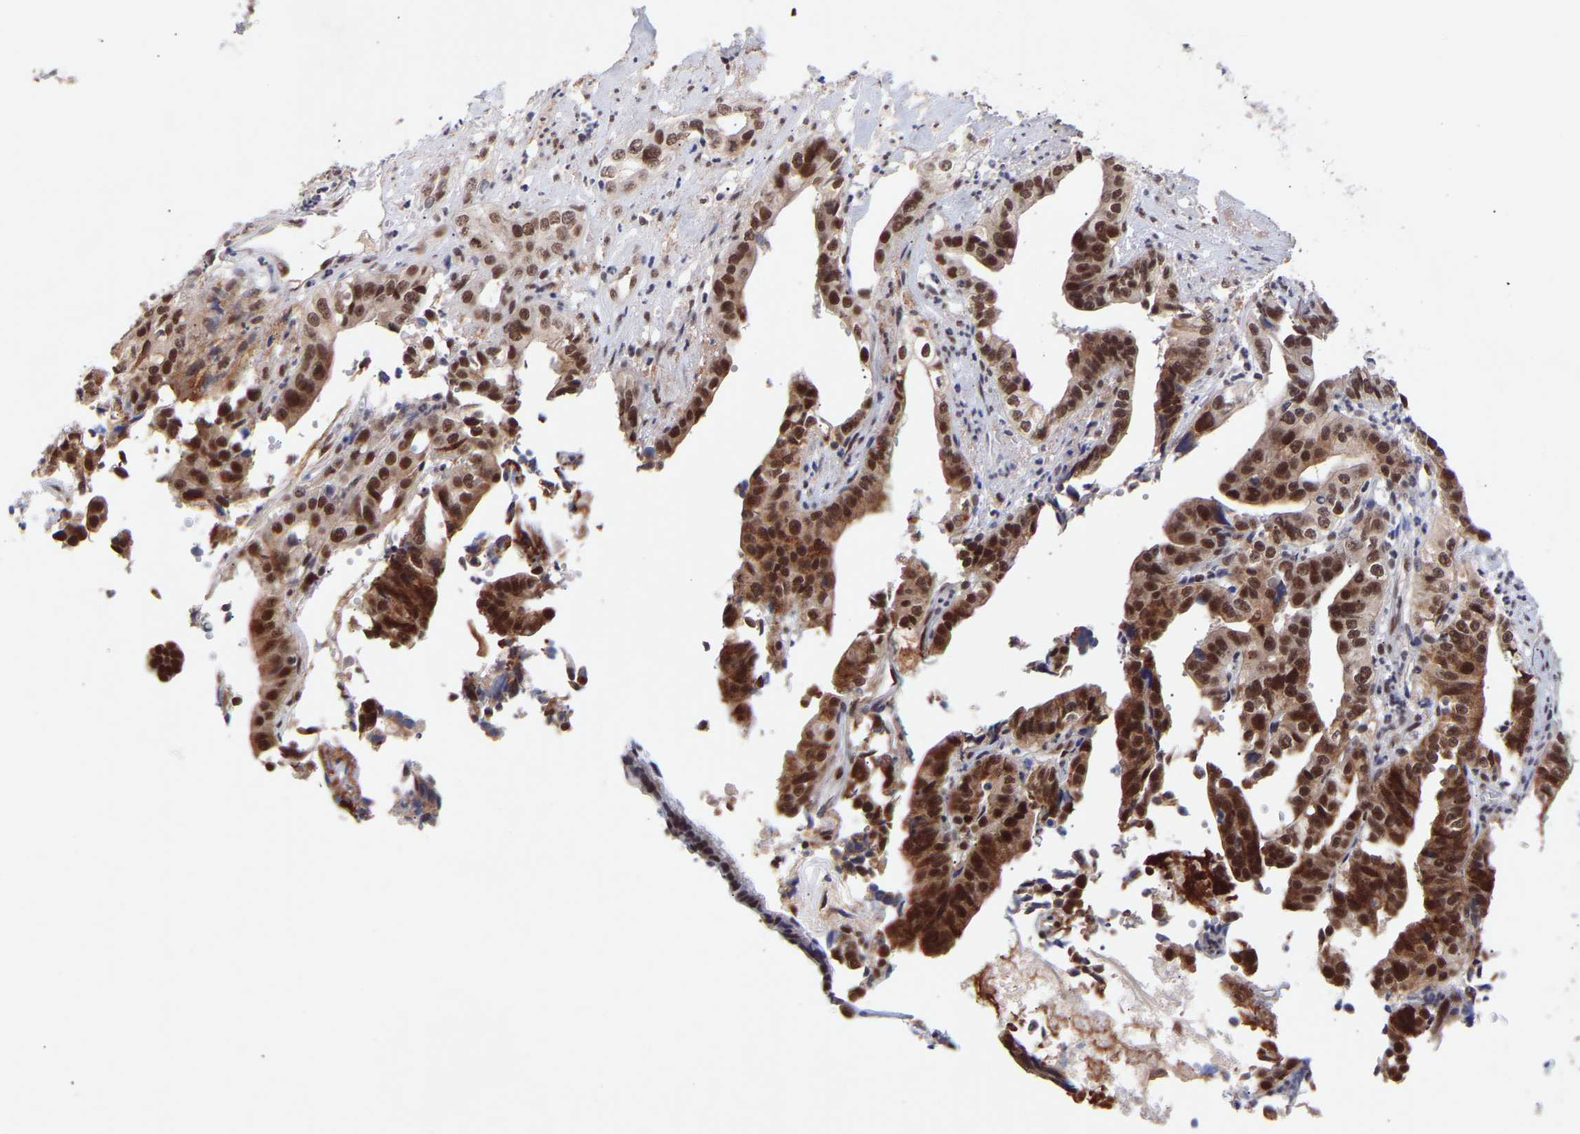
{"staining": {"intensity": "strong", "quantity": ">75%", "location": "nuclear"}, "tissue": "liver cancer", "cell_type": "Tumor cells", "image_type": "cancer", "snomed": [{"axis": "morphology", "description": "Cholangiocarcinoma"}, {"axis": "topography", "description": "Liver"}], "caption": "IHC (DAB) staining of liver cholangiocarcinoma shows strong nuclear protein staining in approximately >75% of tumor cells.", "gene": "RBM15", "patient": {"sex": "female", "age": 61}}